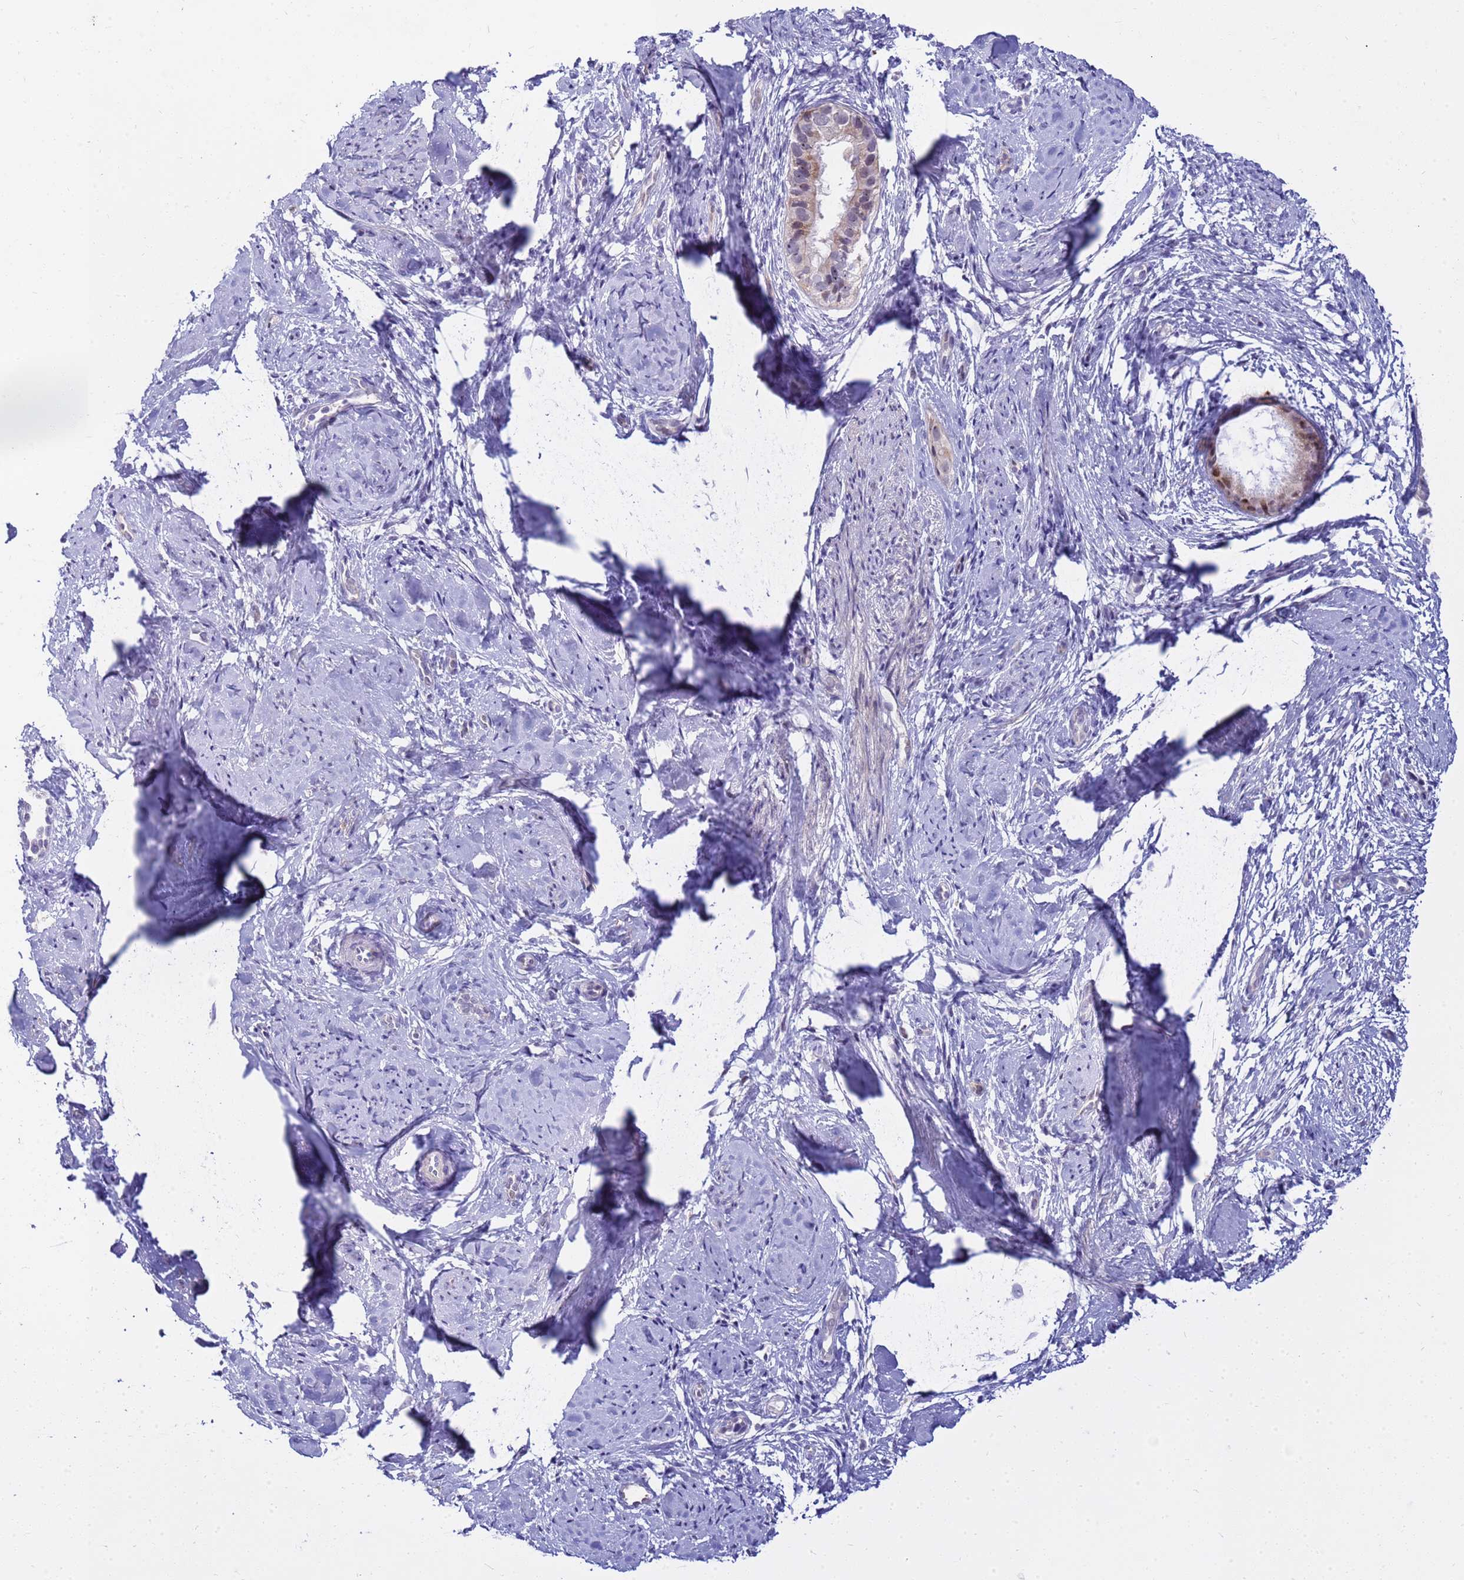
{"staining": {"intensity": "moderate", "quantity": ">75%", "location": "cytoplasmic/membranous,nuclear"}, "tissue": "cervix", "cell_type": "Glandular cells", "image_type": "normal", "snomed": [{"axis": "morphology", "description": "Normal tissue, NOS"}, {"axis": "topography", "description": "Cervix"}], "caption": "Approximately >75% of glandular cells in unremarkable human cervix reveal moderate cytoplasmic/membranous,nuclear protein staining as visualized by brown immunohistochemical staining.", "gene": "LRATD1", "patient": {"sex": "female", "age": 57}}